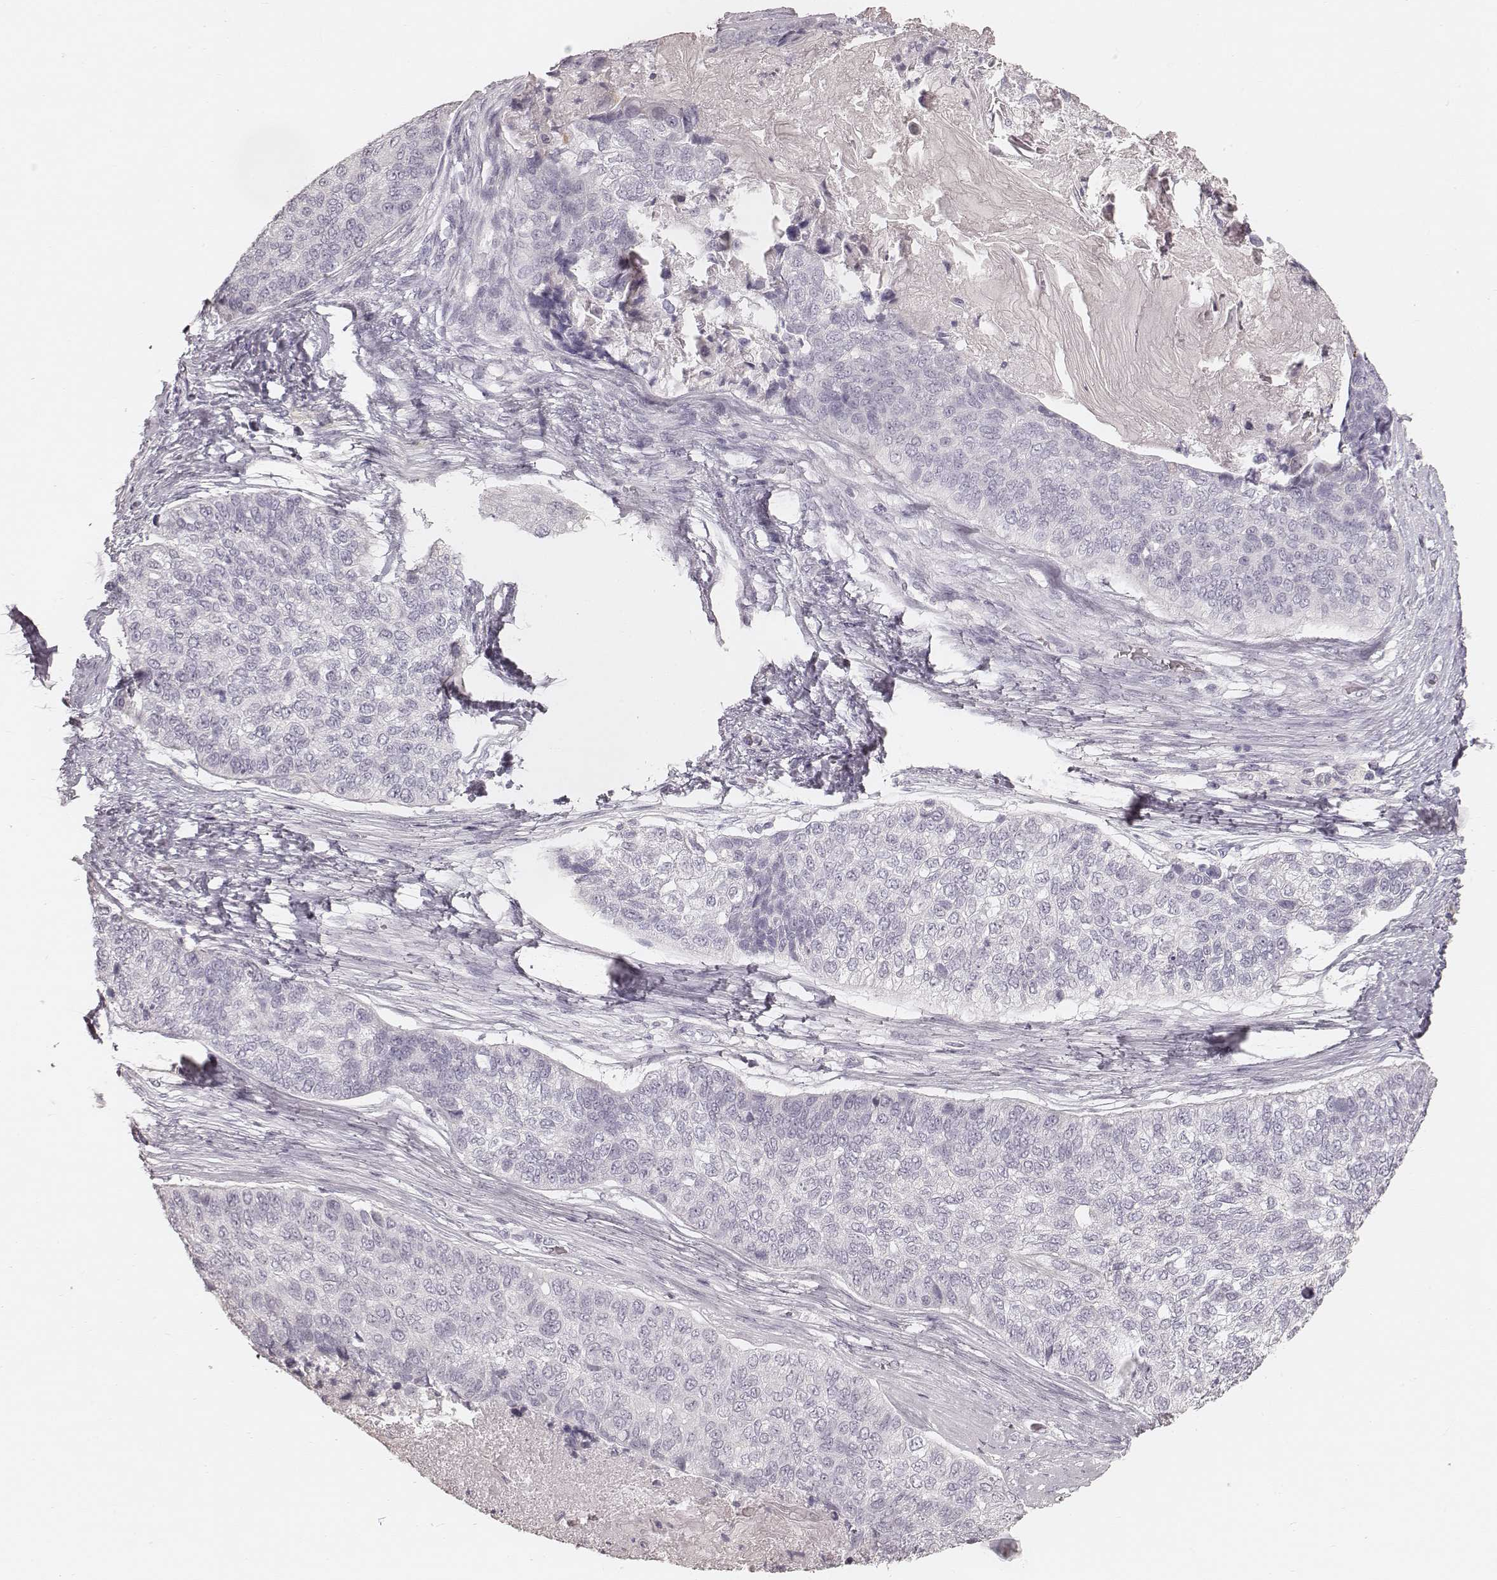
{"staining": {"intensity": "negative", "quantity": "none", "location": "none"}, "tissue": "lung cancer", "cell_type": "Tumor cells", "image_type": "cancer", "snomed": [{"axis": "morphology", "description": "Squamous cell carcinoma, NOS"}, {"axis": "topography", "description": "Lung"}], "caption": "High magnification brightfield microscopy of lung cancer stained with DAB (3,3'-diaminobenzidine) (brown) and counterstained with hematoxylin (blue): tumor cells show no significant staining.", "gene": "KRT26", "patient": {"sex": "male", "age": 69}}